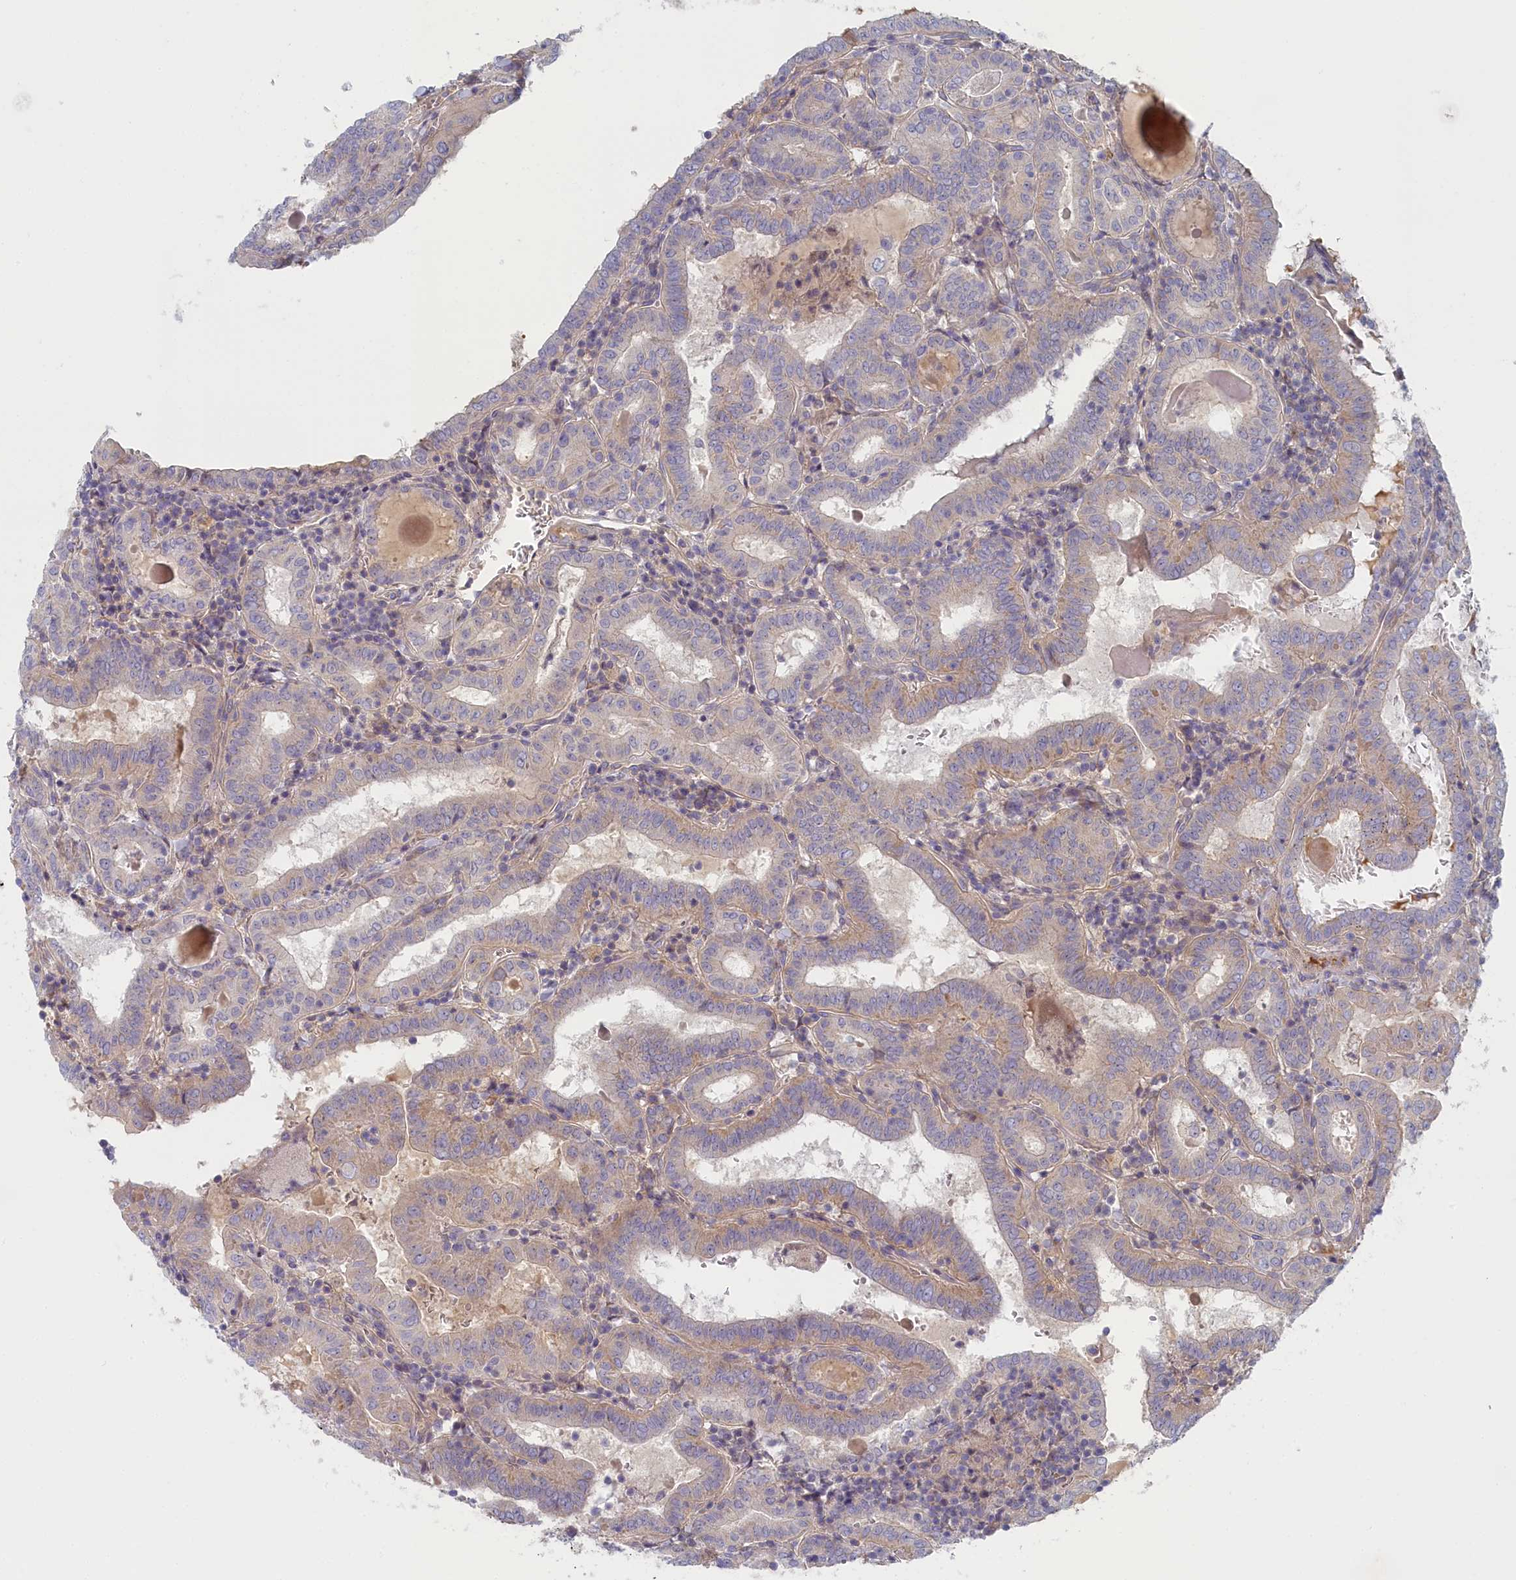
{"staining": {"intensity": "weak", "quantity": "<25%", "location": "cytoplasmic/membranous"}, "tissue": "thyroid cancer", "cell_type": "Tumor cells", "image_type": "cancer", "snomed": [{"axis": "morphology", "description": "Papillary adenocarcinoma, NOS"}, {"axis": "topography", "description": "Thyroid gland"}], "caption": "Immunohistochemistry (IHC) micrograph of neoplastic tissue: thyroid cancer stained with DAB (3,3'-diaminobenzidine) demonstrates no significant protein expression in tumor cells.", "gene": "STX16", "patient": {"sex": "female", "age": 72}}